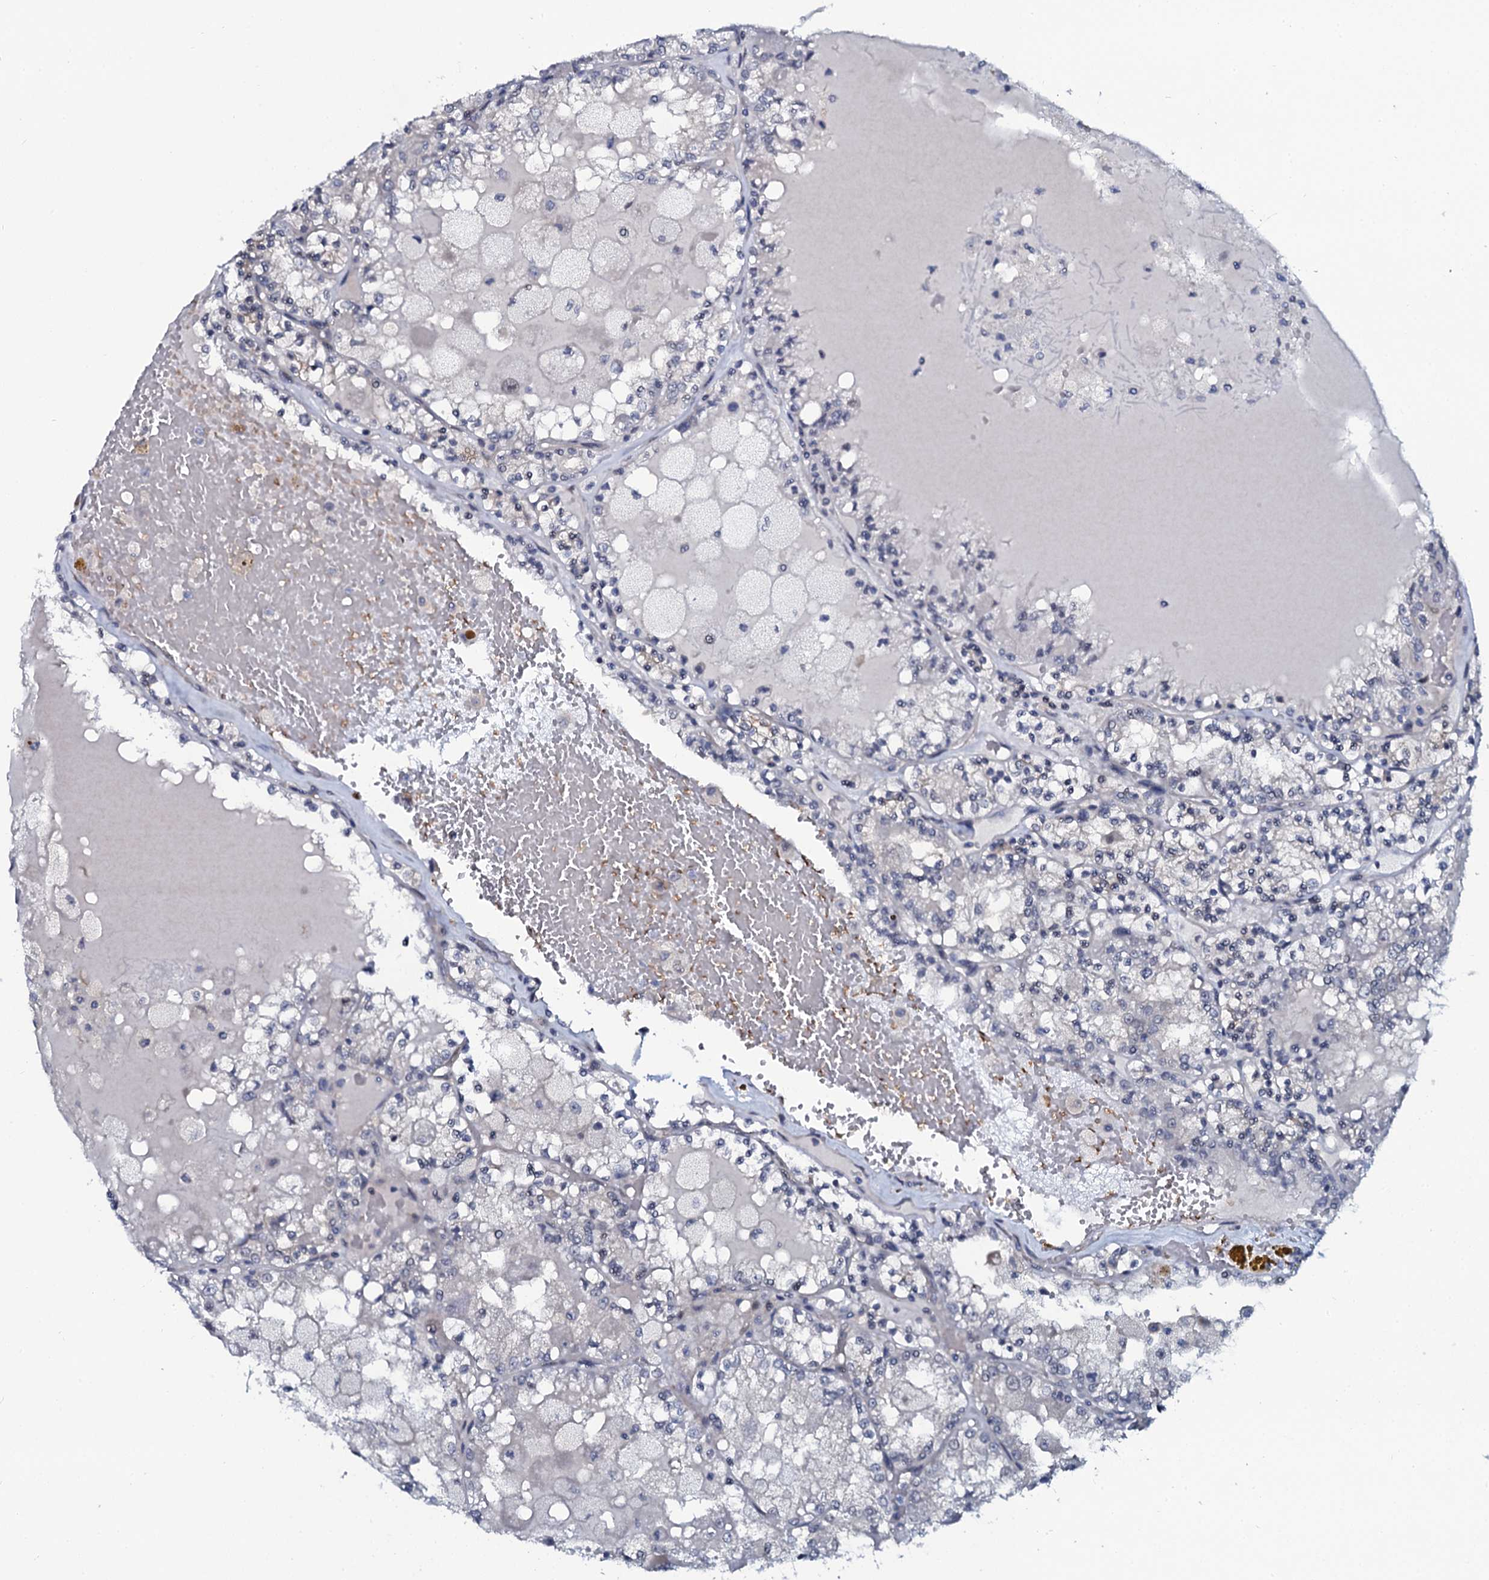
{"staining": {"intensity": "negative", "quantity": "none", "location": "none"}, "tissue": "renal cancer", "cell_type": "Tumor cells", "image_type": "cancer", "snomed": [{"axis": "morphology", "description": "Adenocarcinoma, NOS"}, {"axis": "topography", "description": "Kidney"}], "caption": "There is no significant positivity in tumor cells of adenocarcinoma (renal).", "gene": "C10orf88", "patient": {"sex": "female", "age": 56}}